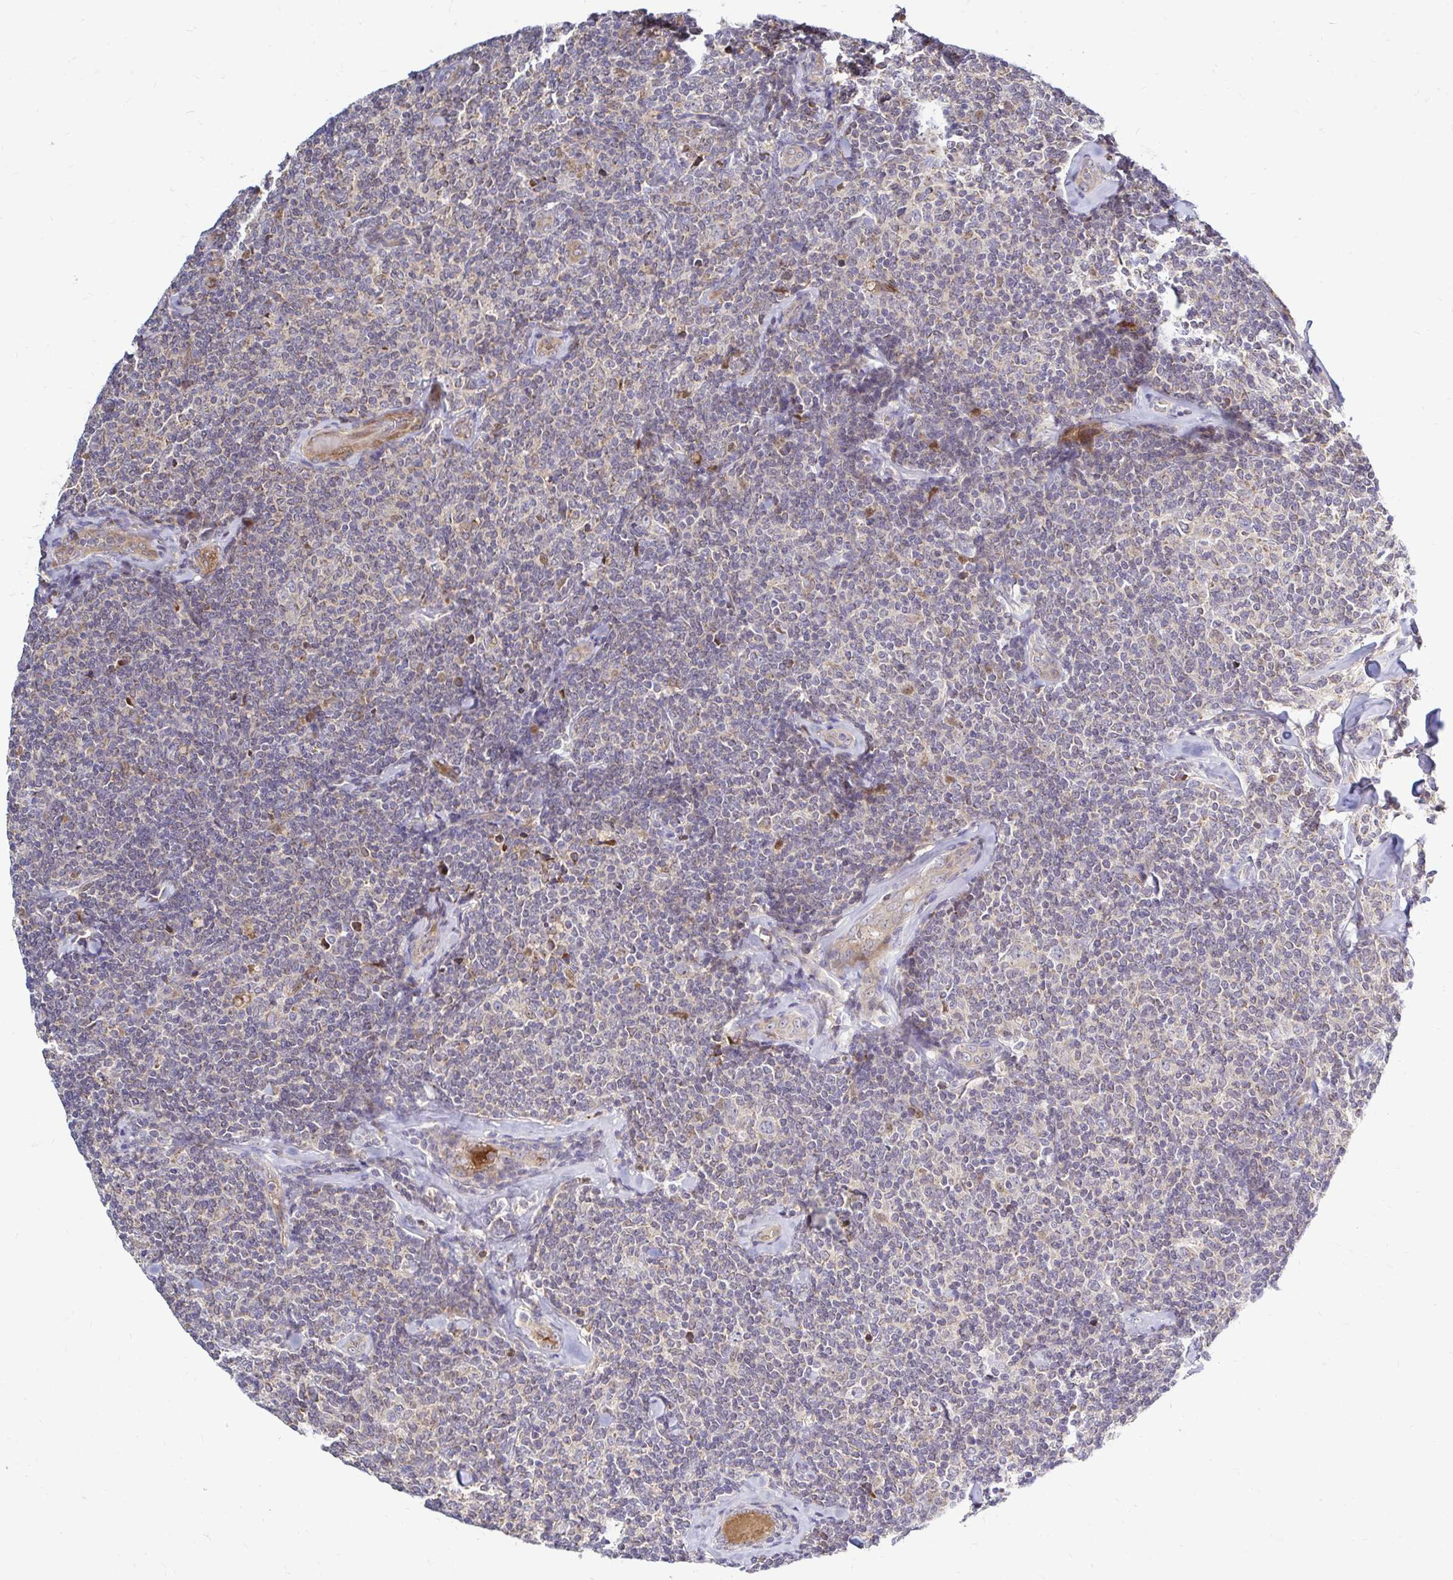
{"staining": {"intensity": "negative", "quantity": "none", "location": "none"}, "tissue": "lymphoma", "cell_type": "Tumor cells", "image_type": "cancer", "snomed": [{"axis": "morphology", "description": "Malignant lymphoma, non-Hodgkin's type, Low grade"}, {"axis": "topography", "description": "Lymph node"}], "caption": "A photomicrograph of malignant lymphoma, non-Hodgkin's type (low-grade) stained for a protein exhibits no brown staining in tumor cells.", "gene": "ARHGEF37", "patient": {"sex": "female", "age": 56}}